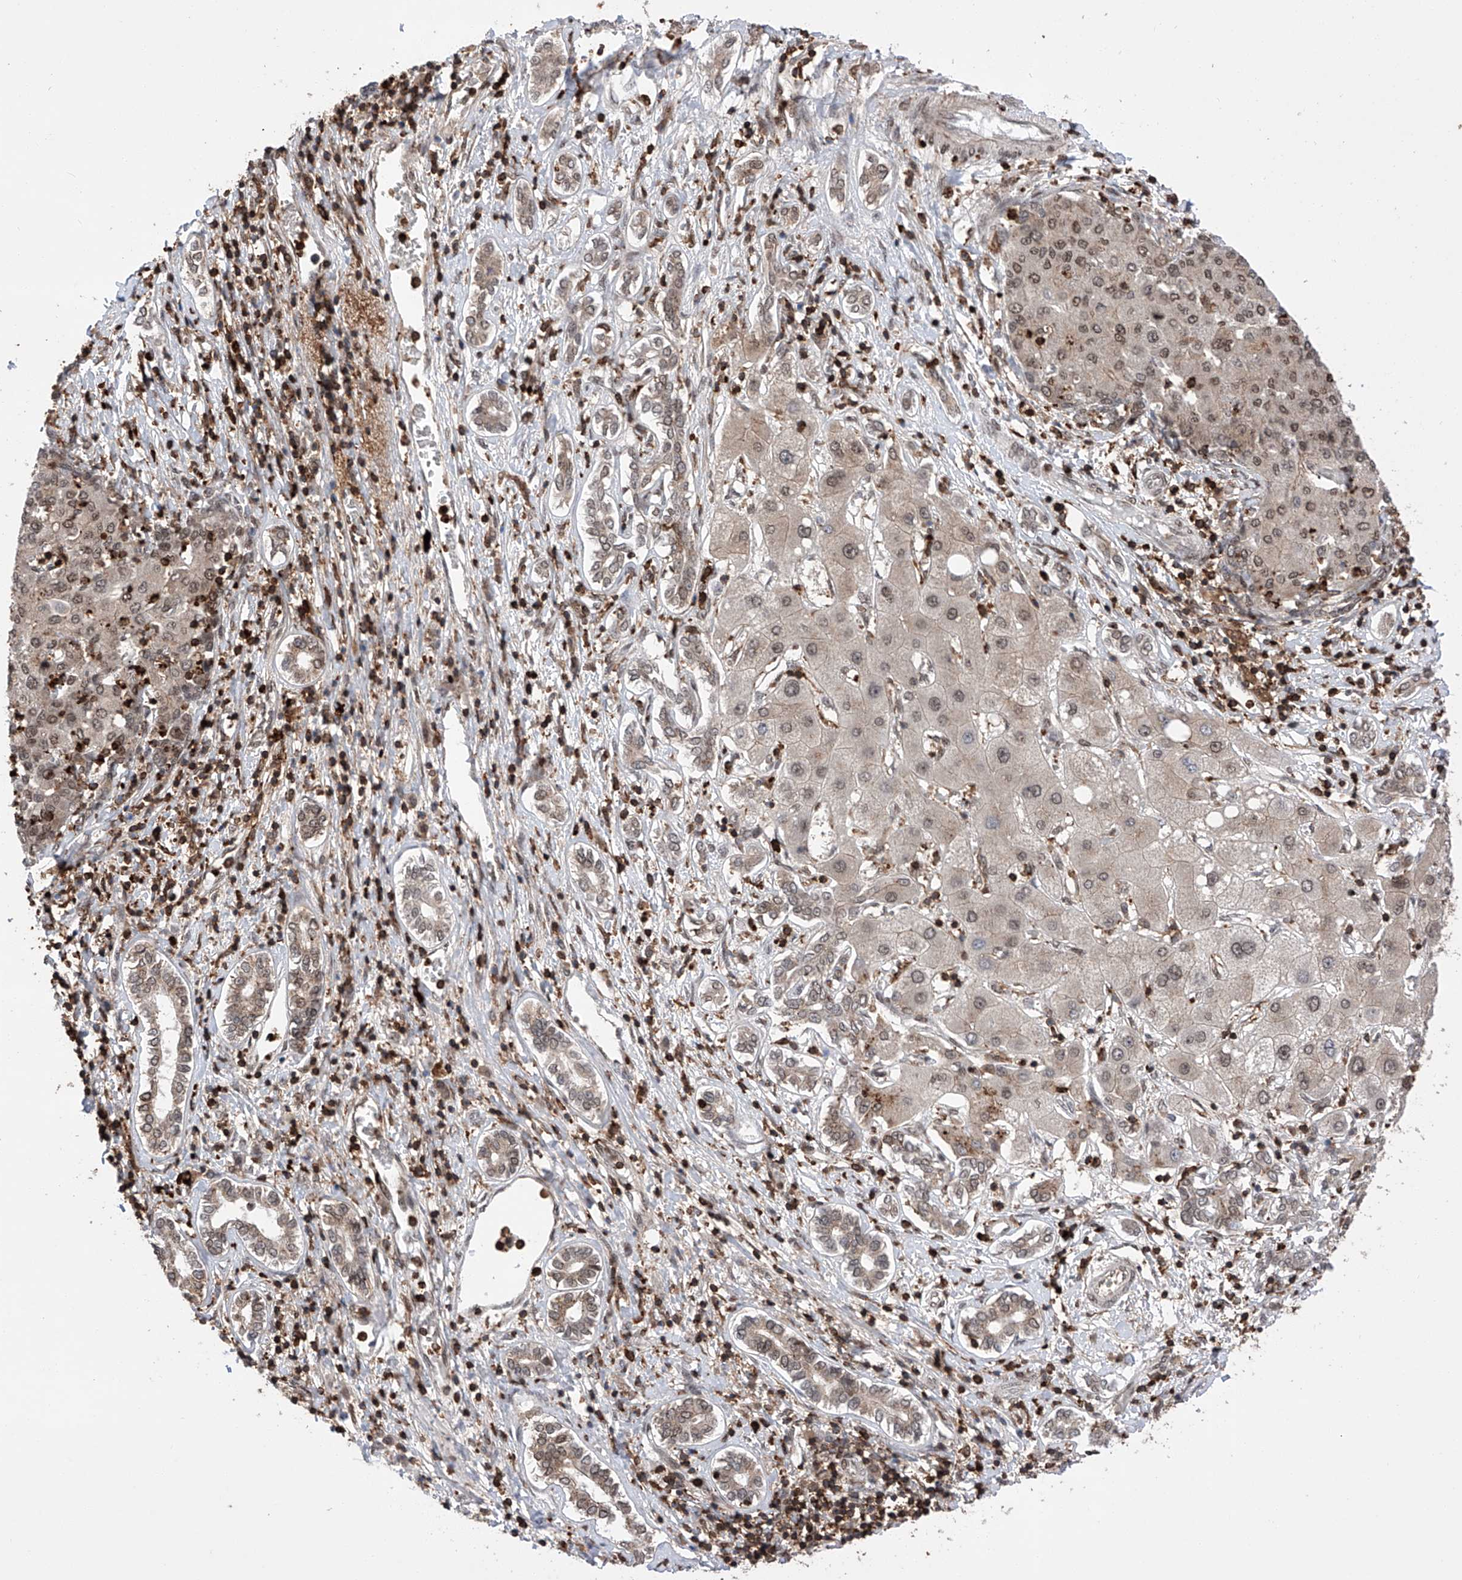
{"staining": {"intensity": "weak", "quantity": "25%-75%", "location": "nuclear"}, "tissue": "liver cancer", "cell_type": "Tumor cells", "image_type": "cancer", "snomed": [{"axis": "morphology", "description": "Carcinoma, Hepatocellular, NOS"}, {"axis": "topography", "description": "Liver"}], "caption": "This image demonstrates liver cancer (hepatocellular carcinoma) stained with immunohistochemistry to label a protein in brown. The nuclear of tumor cells show weak positivity for the protein. Nuclei are counter-stained blue.", "gene": "ZNF280D", "patient": {"sex": "male", "age": 65}}